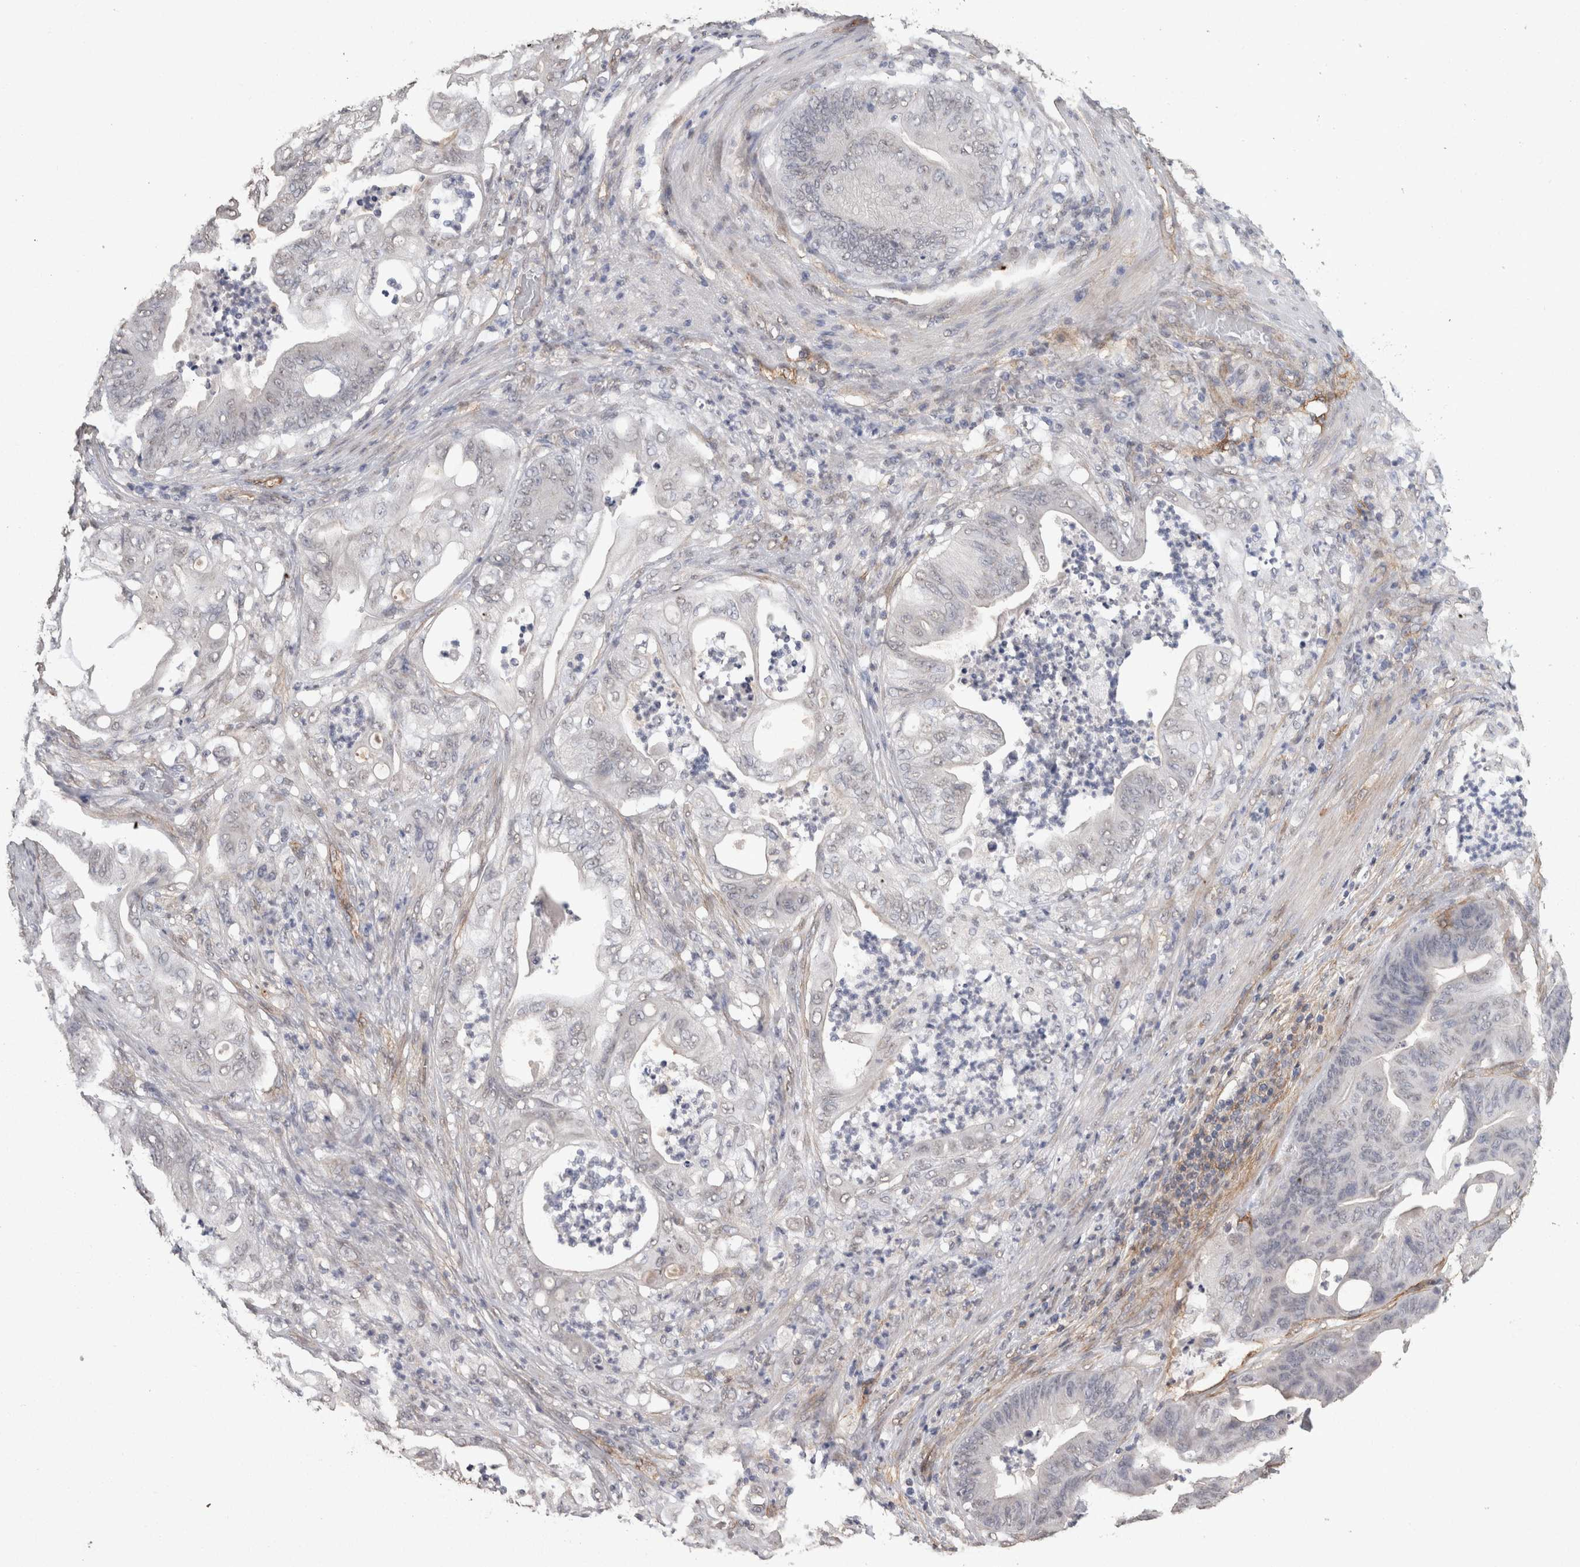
{"staining": {"intensity": "negative", "quantity": "none", "location": "none"}, "tissue": "stomach cancer", "cell_type": "Tumor cells", "image_type": "cancer", "snomed": [{"axis": "morphology", "description": "Adenocarcinoma, NOS"}, {"axis": "topography", "description": "Stomach"}], "caption": "Protein analysis of stomach adenocarcinoma displays no significant positivity in tumor cells. The staining is performed using DAB brown chromogen with nuclei counter-stained in using hematoxylin.", "gene": "RECK", "patient": {"sex": "female", "age": 73}}